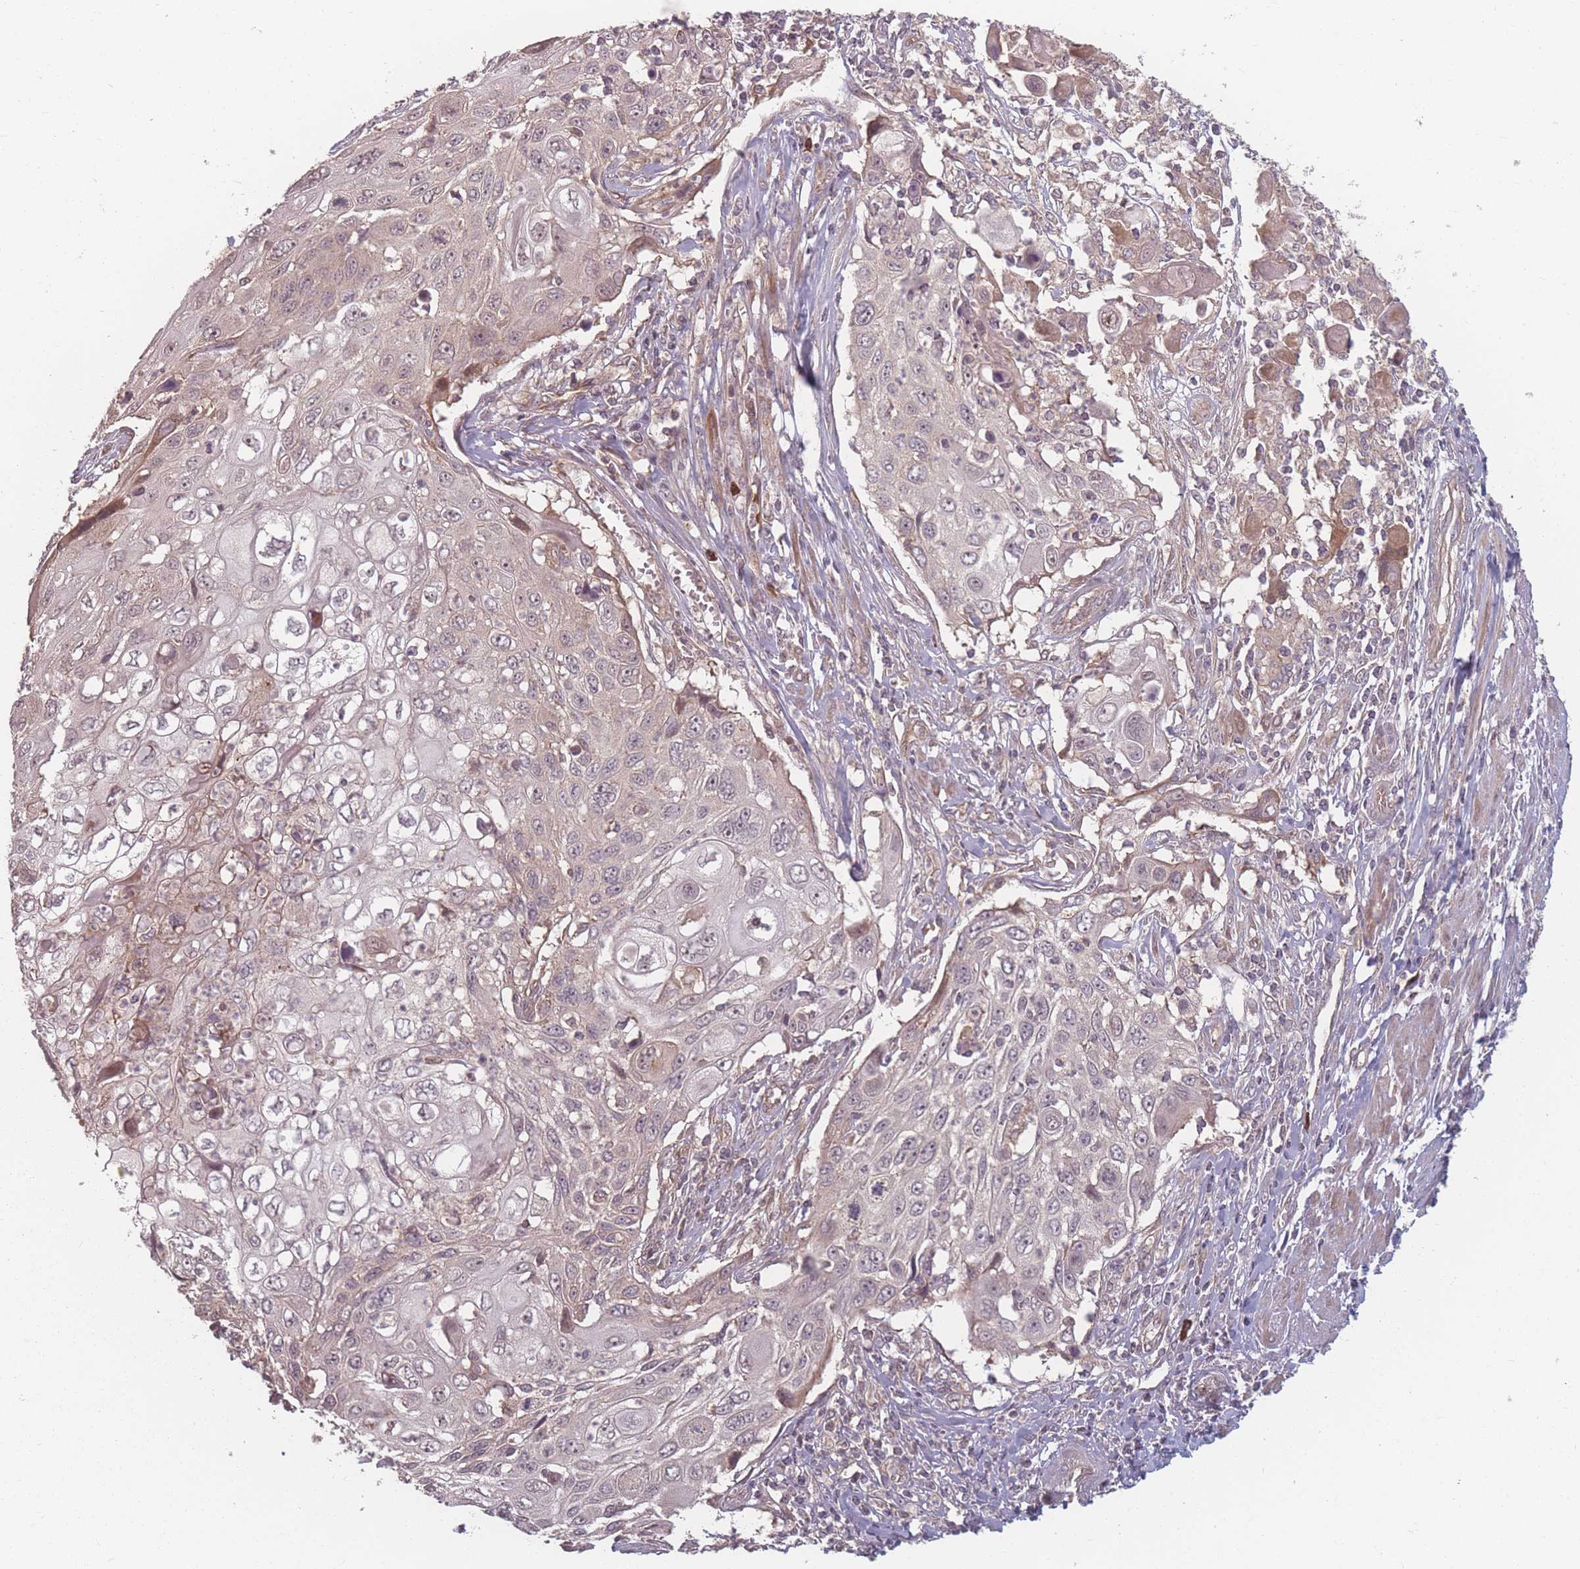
{"staining": {"intensity": "weak", "quantity": "<25%", "location": "cytoplasmic/membranous"}, "tissue": "cervical cancer", "cell_type": "Tumor cells", "image_type": "cancer", "snomed": [{"axis": "morphology", "description": "Squamous cell carcinoma, NOS"}, {"axis": "topography", "description": "Cervix"}], "caption": "Cervical cancer (squamous cell carcinoma) was stained to show a protein in brown. There is no significant expression in tumor cells. Brightfield microscopy of IHC stained with DAB (brown) and hematoxylin (blue), captured at high magnification.", "gene": "HAGH", "patient": {"sex": "female", "age": 70}}